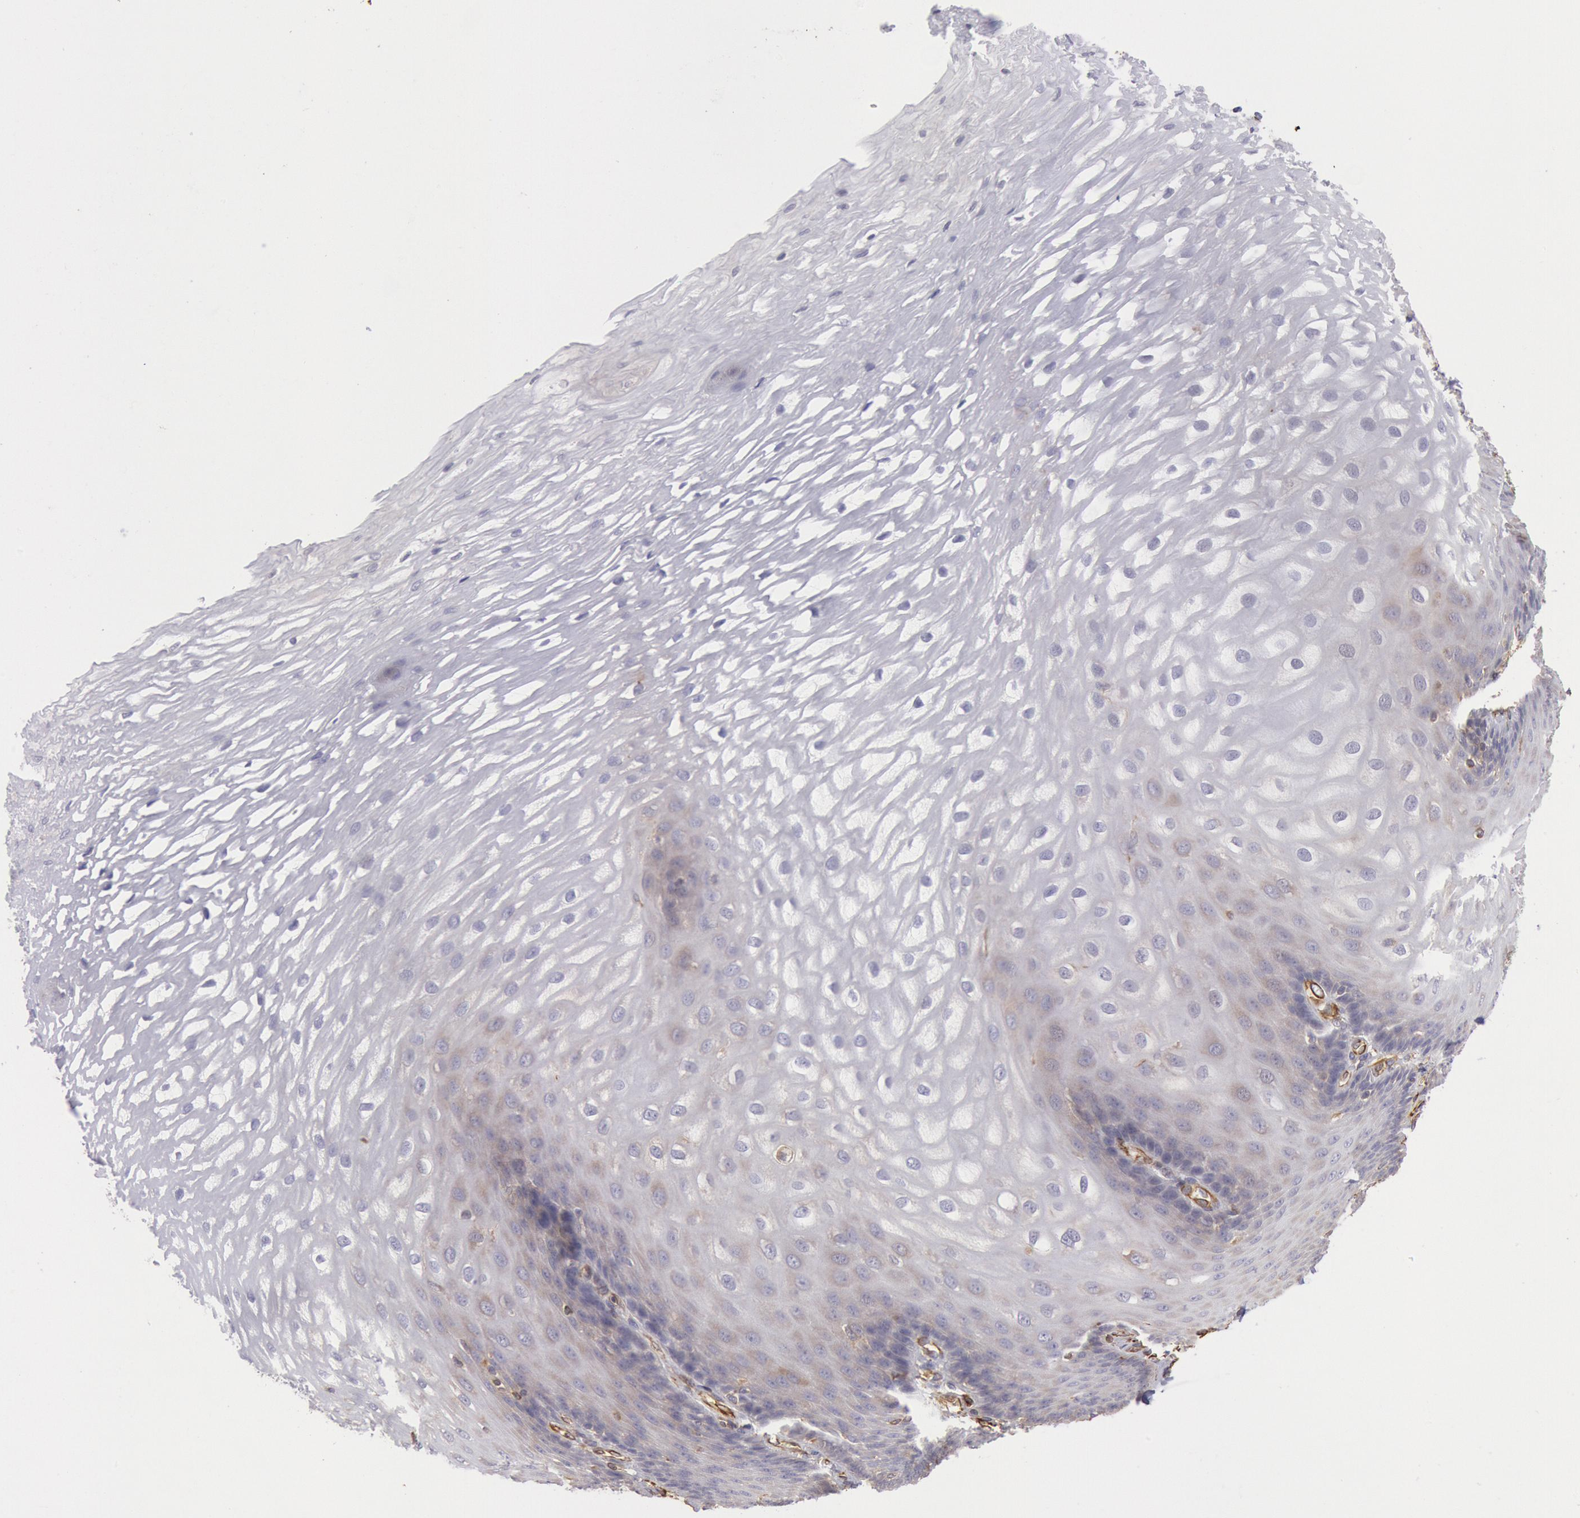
{"staining": {"intensity": "weak", "quantity": "<25%", "location": "cytoplasmic/membranous"}, "tissue": "esophagus", "cell_type": "Squamous epithelial cells", "image_type": "normal", "snomed": [{"axis": "morphology", "description": "Normal tissue, NOS"}, {"axis": "morphology", "description": "Adenocarcinoma, NOS"}, {"axis": "topography", "description": "Esophagus"}, {"axis": "topography", "description": "Stomach"}], "caption": "DAB (3,3'-diaminobenzidine) immunohistochemical staining of unremarkable esophagus reveals no significant positivity in squamous epithelial cells.", "gene": "RNF139", "patient": {"sex": "male", "age": 62}}